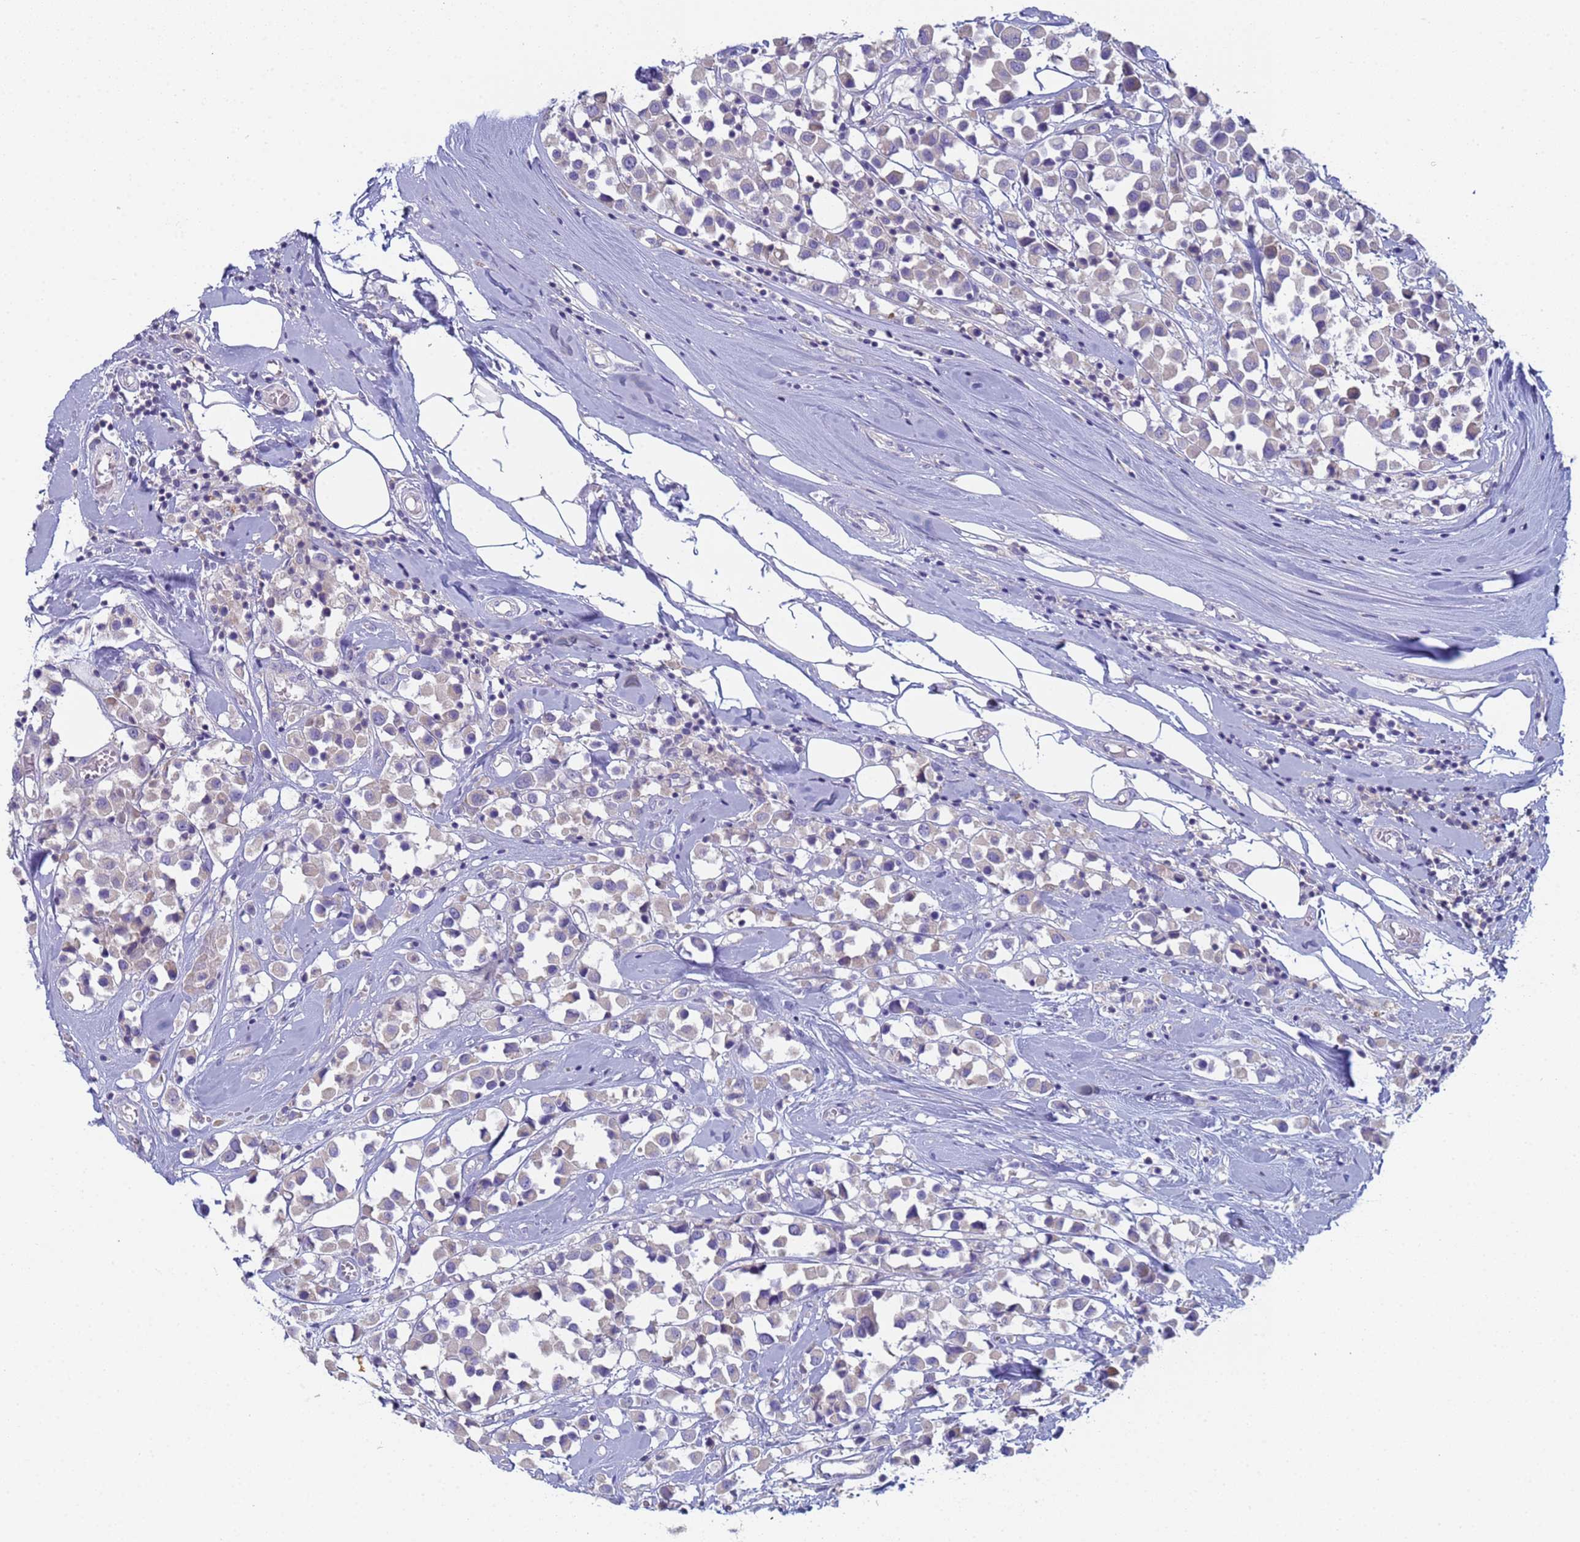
{"staining": {"intensity": "negative", "quantity": "none", "location": "none"}, "tissue": "breast cancer", "cell_type": "Tumor cells", "image_type": "cancer", "snomed": [{"axis": "morphology", "description": "Duct carcinoma"}, {"axis": "topography", "description": "Breast"}], "caption": "High magnification brightfield microscopy of intraductal carcinoma (breast) stained with DAB (brown) and counterstained with hematoxylin (blue): tumor cells show no significant staining. The staining was performed using DAB to visualize the protein expression in brown, while the nuclei were stained in blue with hematoxylin (Magnification: 20x).", "gene": "CR1", "patient": {"sex": "female", "age": 61}}